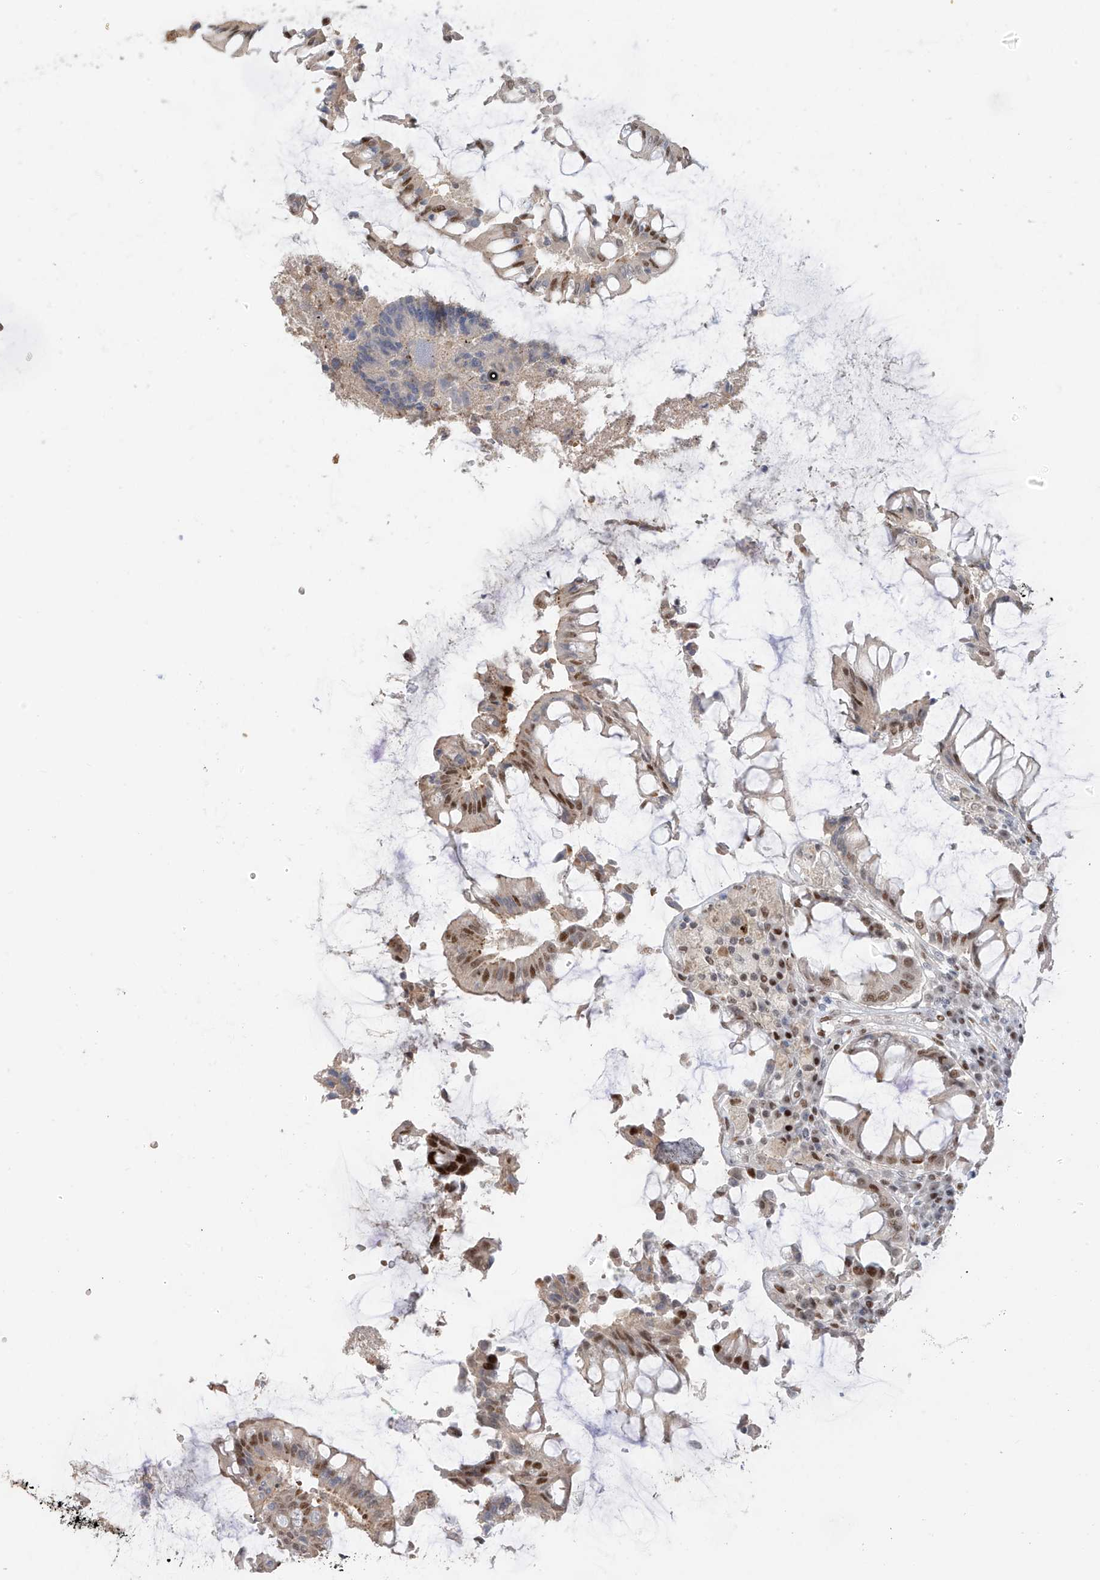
{"staining": {"intensity": "moderate", "quantity": ">75%", "location": "nuclear"}, "tissue": "colorectal cancer", "cell_type": "Tumor cells", "image_type": "cancer", "snomed": [{"axis": "morphology", "description": "Adenocarcinoma, NOS"}, {"axis": "topography", "description": "Rectum"}], "caption": "The photomicrograph exhibits staining of colorectal adenocarcinoma, revealing moderate nuclear protein staining (brown color) within tumor cells. The protein of interest is stained brown, and the nuclei are stained in blue (DAB (3,3'-diaminobenzidine) IHC with brightfield microscopy, high magnification).", "gene": "ZCWPW2", "patient": {"sex": "male", "age": 84}}